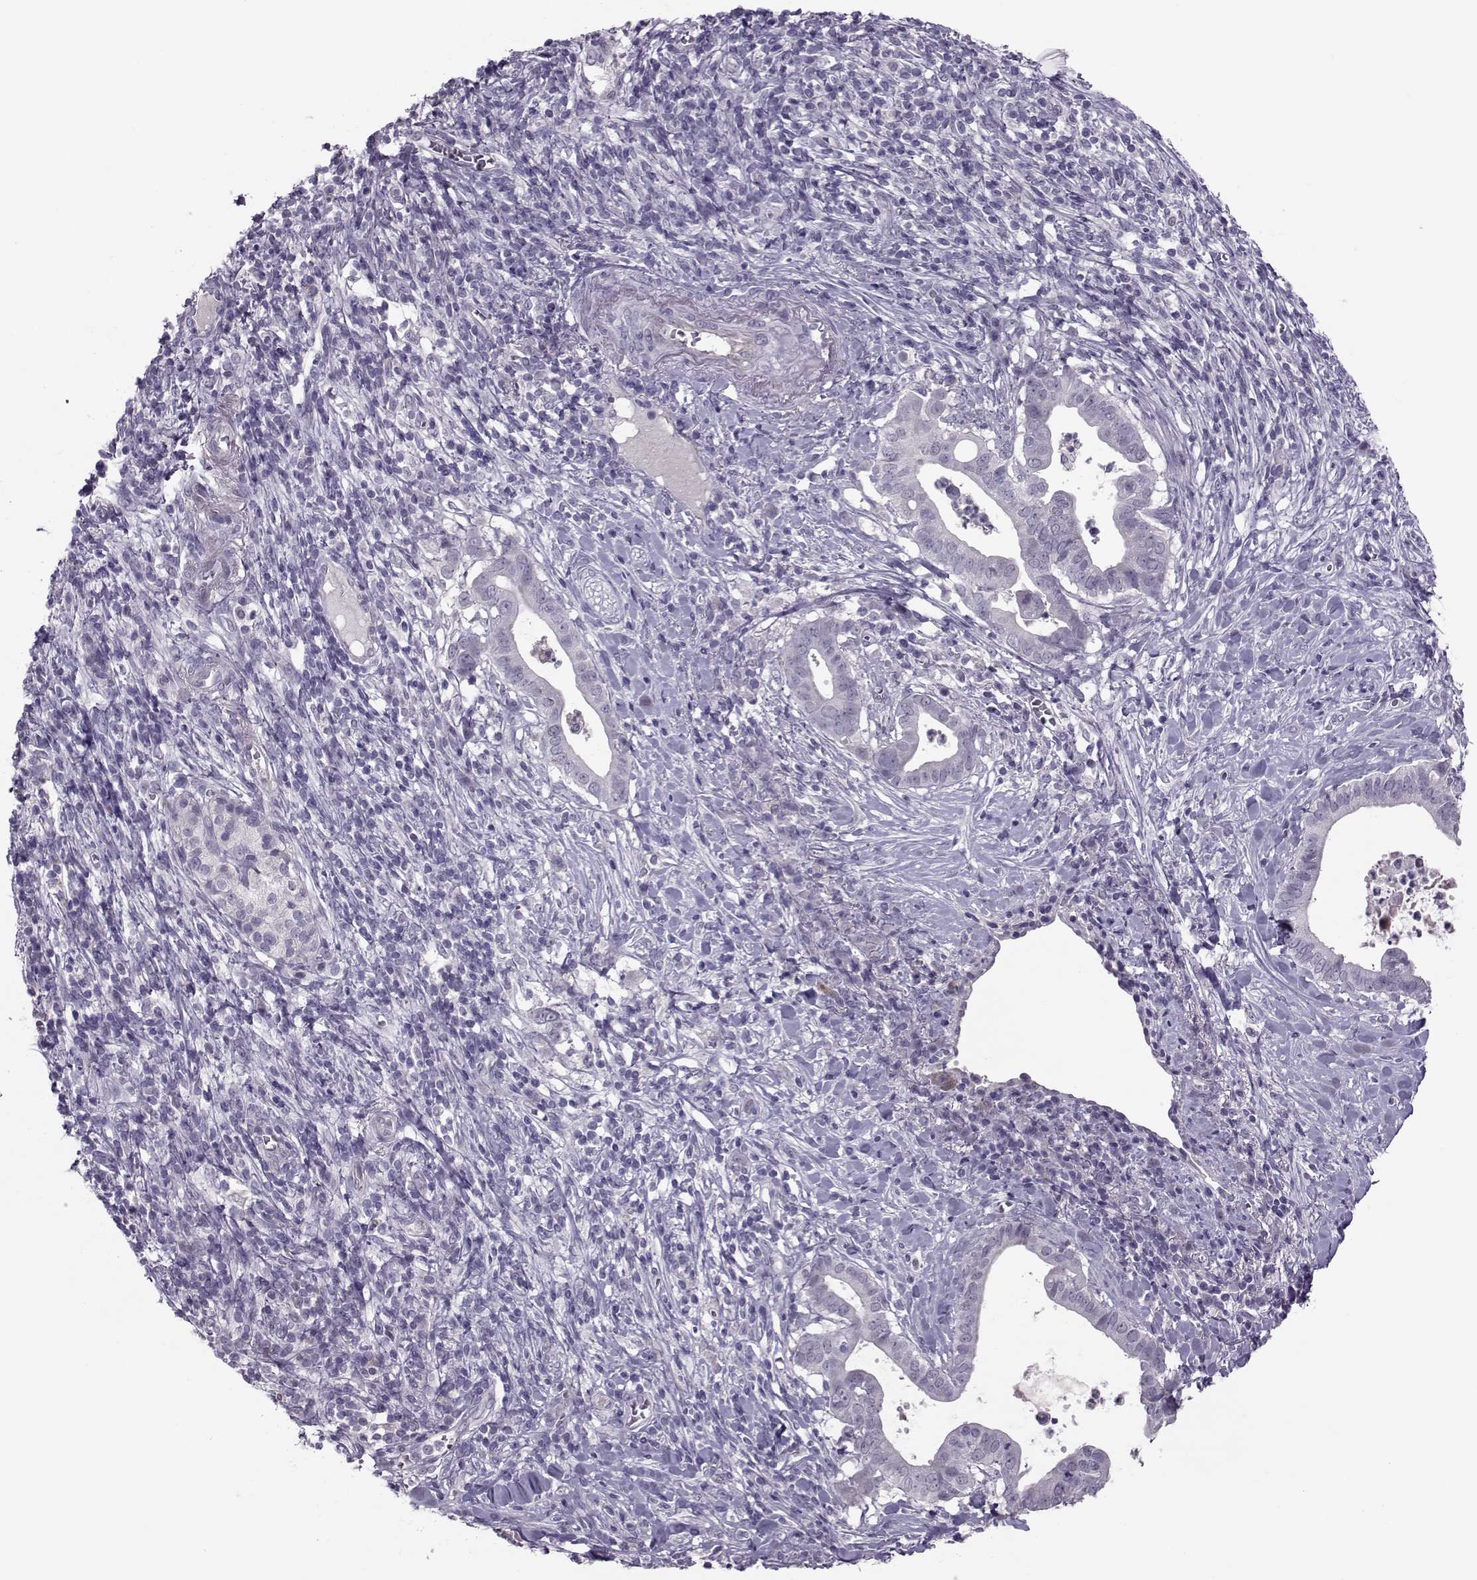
{"staining": {"intensity": "negative", "quantity": "none", "location": "none"}, "tissue": "pancreatic cancer", "cell_type": "Tumor cells", "image_type": "cancer", "snomed": [{"axis": "morphology", "description": "Adenocarcinoma, NOS"}, {"axis": "topography", "description": "Pancreas"}], "caption": "Adenocarcinoma (pancreatic) was stained to show a protein in brown. There is no significant staining in tumor cells.", "gene": "ASRGL1", "patient": {"sex": "male", "age": 61}}